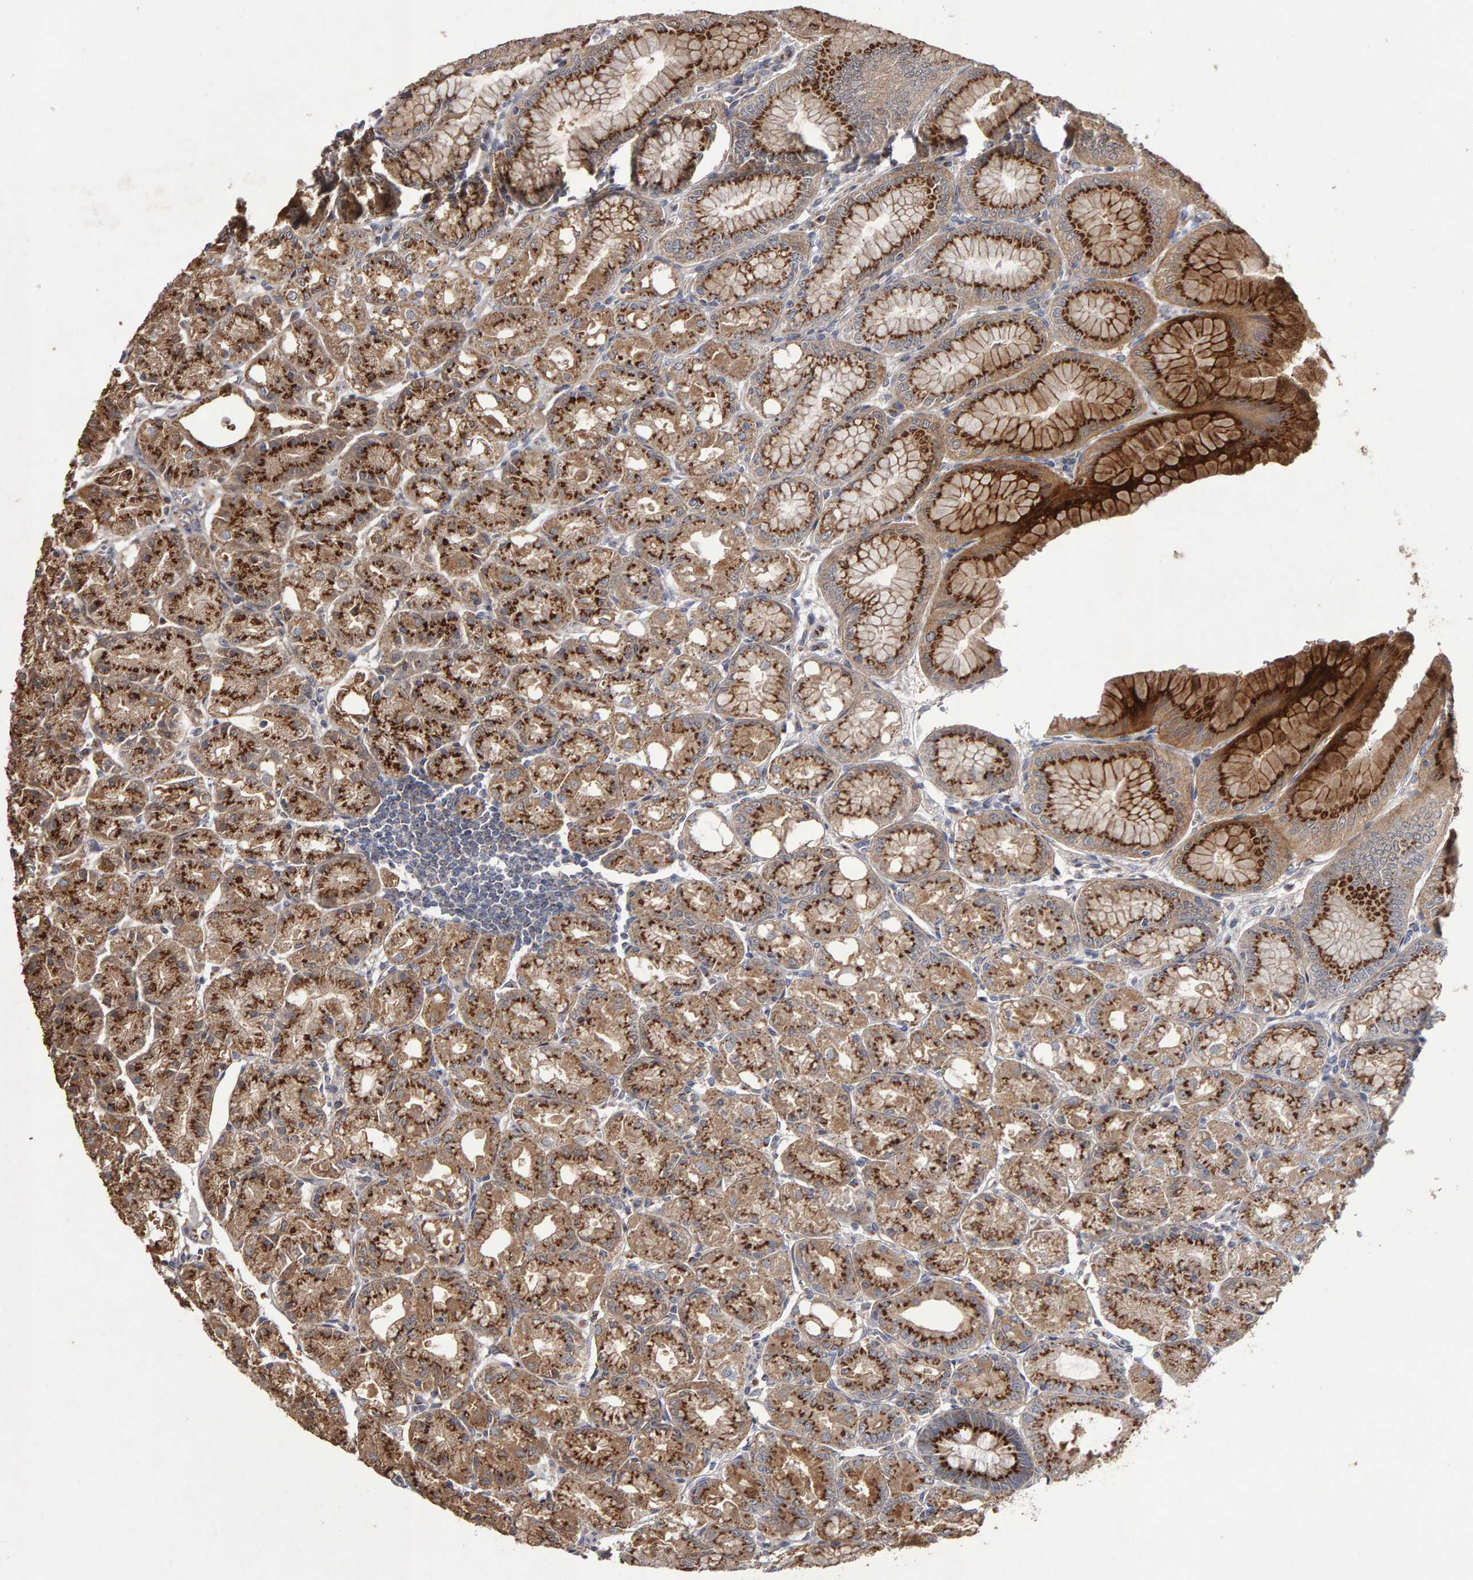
{"staining": {"intensity": "strong", "quantity": ">75%", "location": "cytoplasmic/membranous"}, "tissue": "stomach", "cell_type": "Glandular cells", "image_type": "normal", "snomed": [{"axis": "morphology", "description": "Normal tissue, NOS"}, {"axis": "topography", "description": "Stomach, lower"}], "caption": "Immunohistochemistry of unremarkable stomach displays high levels of strong cytoplasmic/membranous expression in about >75% of glandular cells.", "gene": "CANT1", "patient": {"sex": "male", "age": 71}}